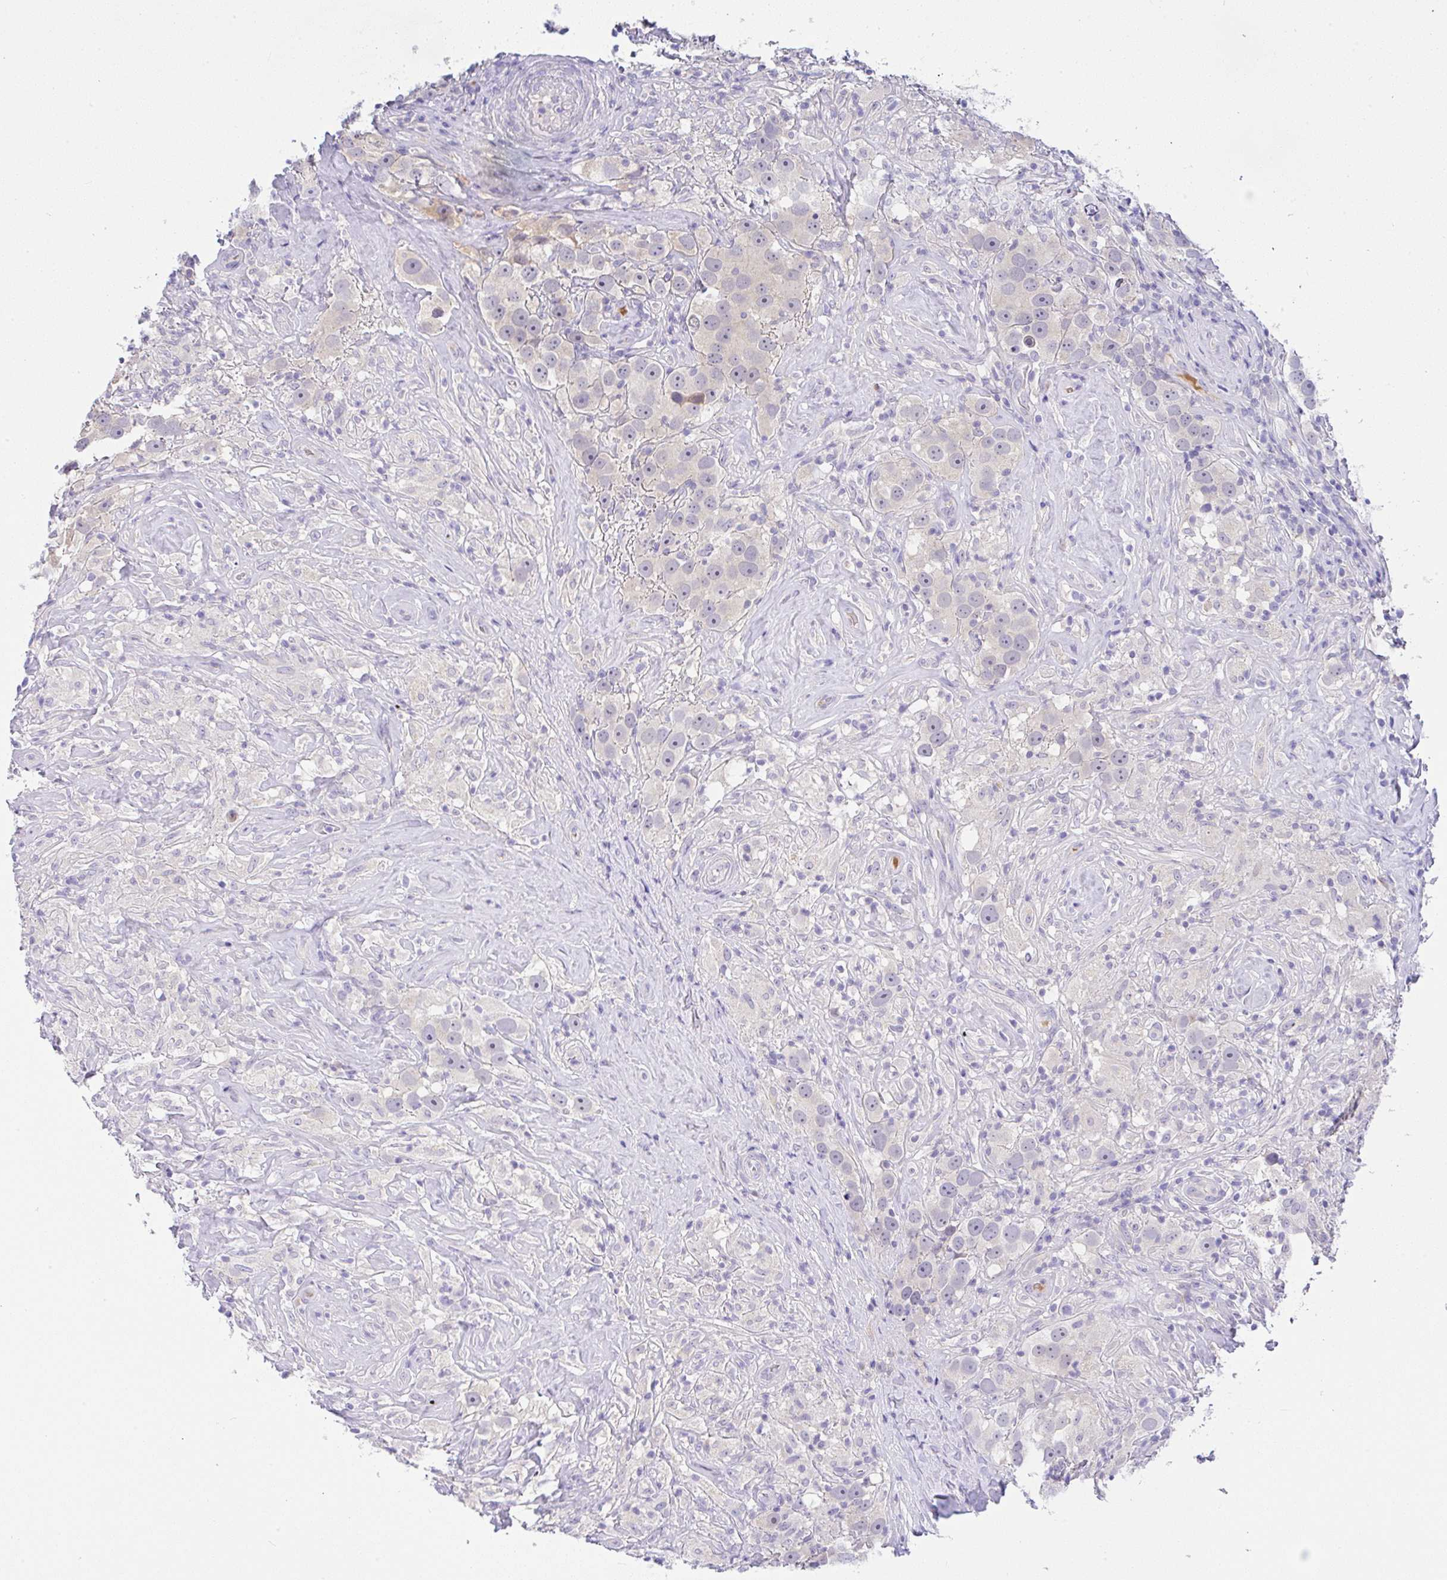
{"staining": {"intensity": "negative", "quantity": "none", "location": "none"}, "tissue": "testis cancer", "cell_type": "Tumor cells", "image_type": "cancer", "snomed": [{"axis": "morphology", "description": "Seminoma, NOS"}, {"axis": "topography", "description": "Testis"}], "caption": "Seminoma (testis) was stained to show a protein in brown. There is no significant expression in tumor cells.", "gene": "SERPINE3", "patient": {"sex": "male", "age": 49}}